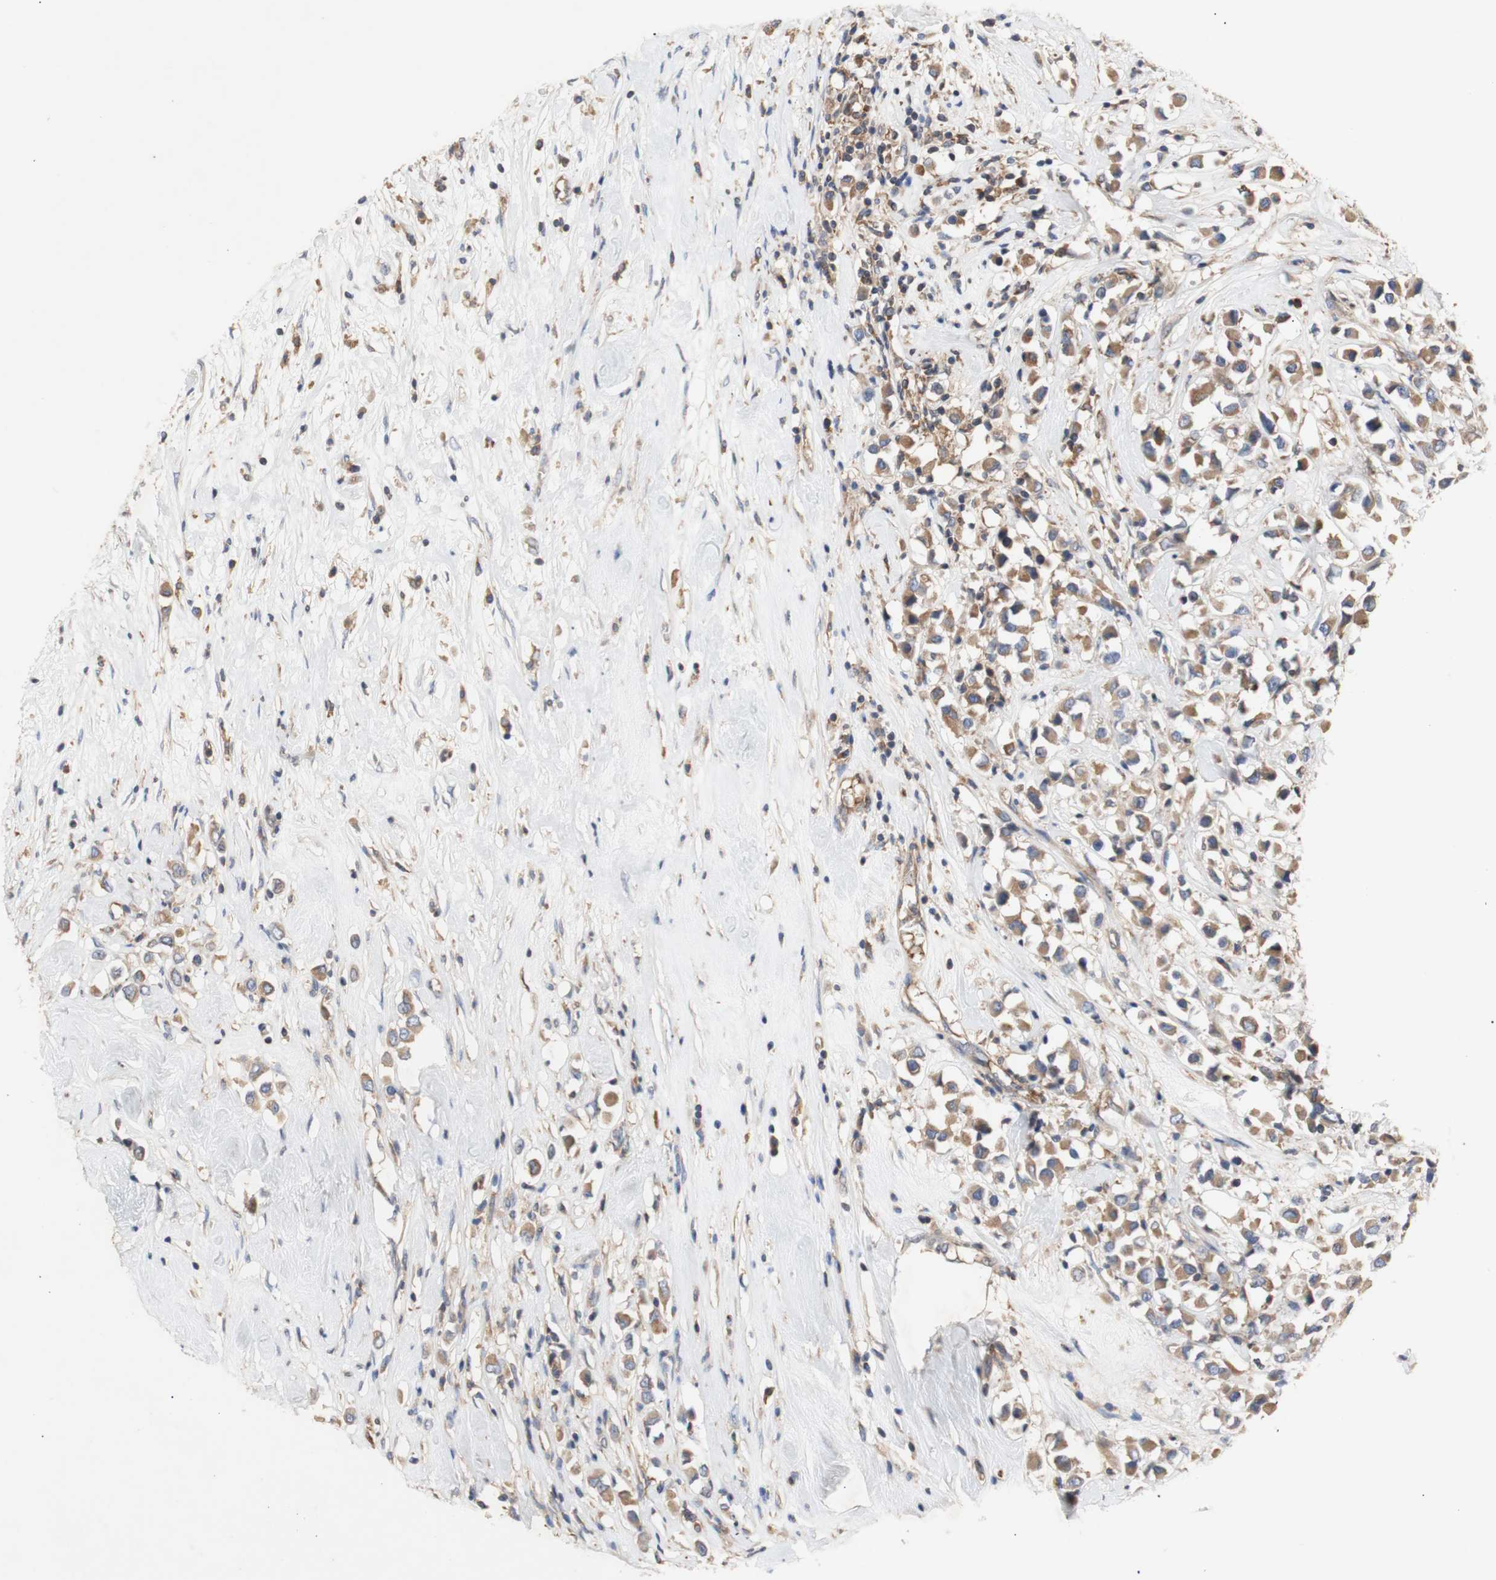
{"staining": {"intensity": "moderate", "quantity": ">75%", "location": "cytoplasmic/membranous"}, "tissue": "breast cancer", "cell_type": "Tumor cells", "image_type": "cancer", "snomed": [{"axis": "morphology", "description": "Duct carcinoma"}, {"axis": "topography", "description": "Breast"}], "caption": "This photomicrograph demonstrates breast cancer stained with IHC to label a protein in brown. The cytoplasmic/membranous of tumor cells show moderate positivity for the protein. Nuclei are counter-stained blue.", "gene": "IKBKG", "patient": {"sex": "female", "age": 61}}